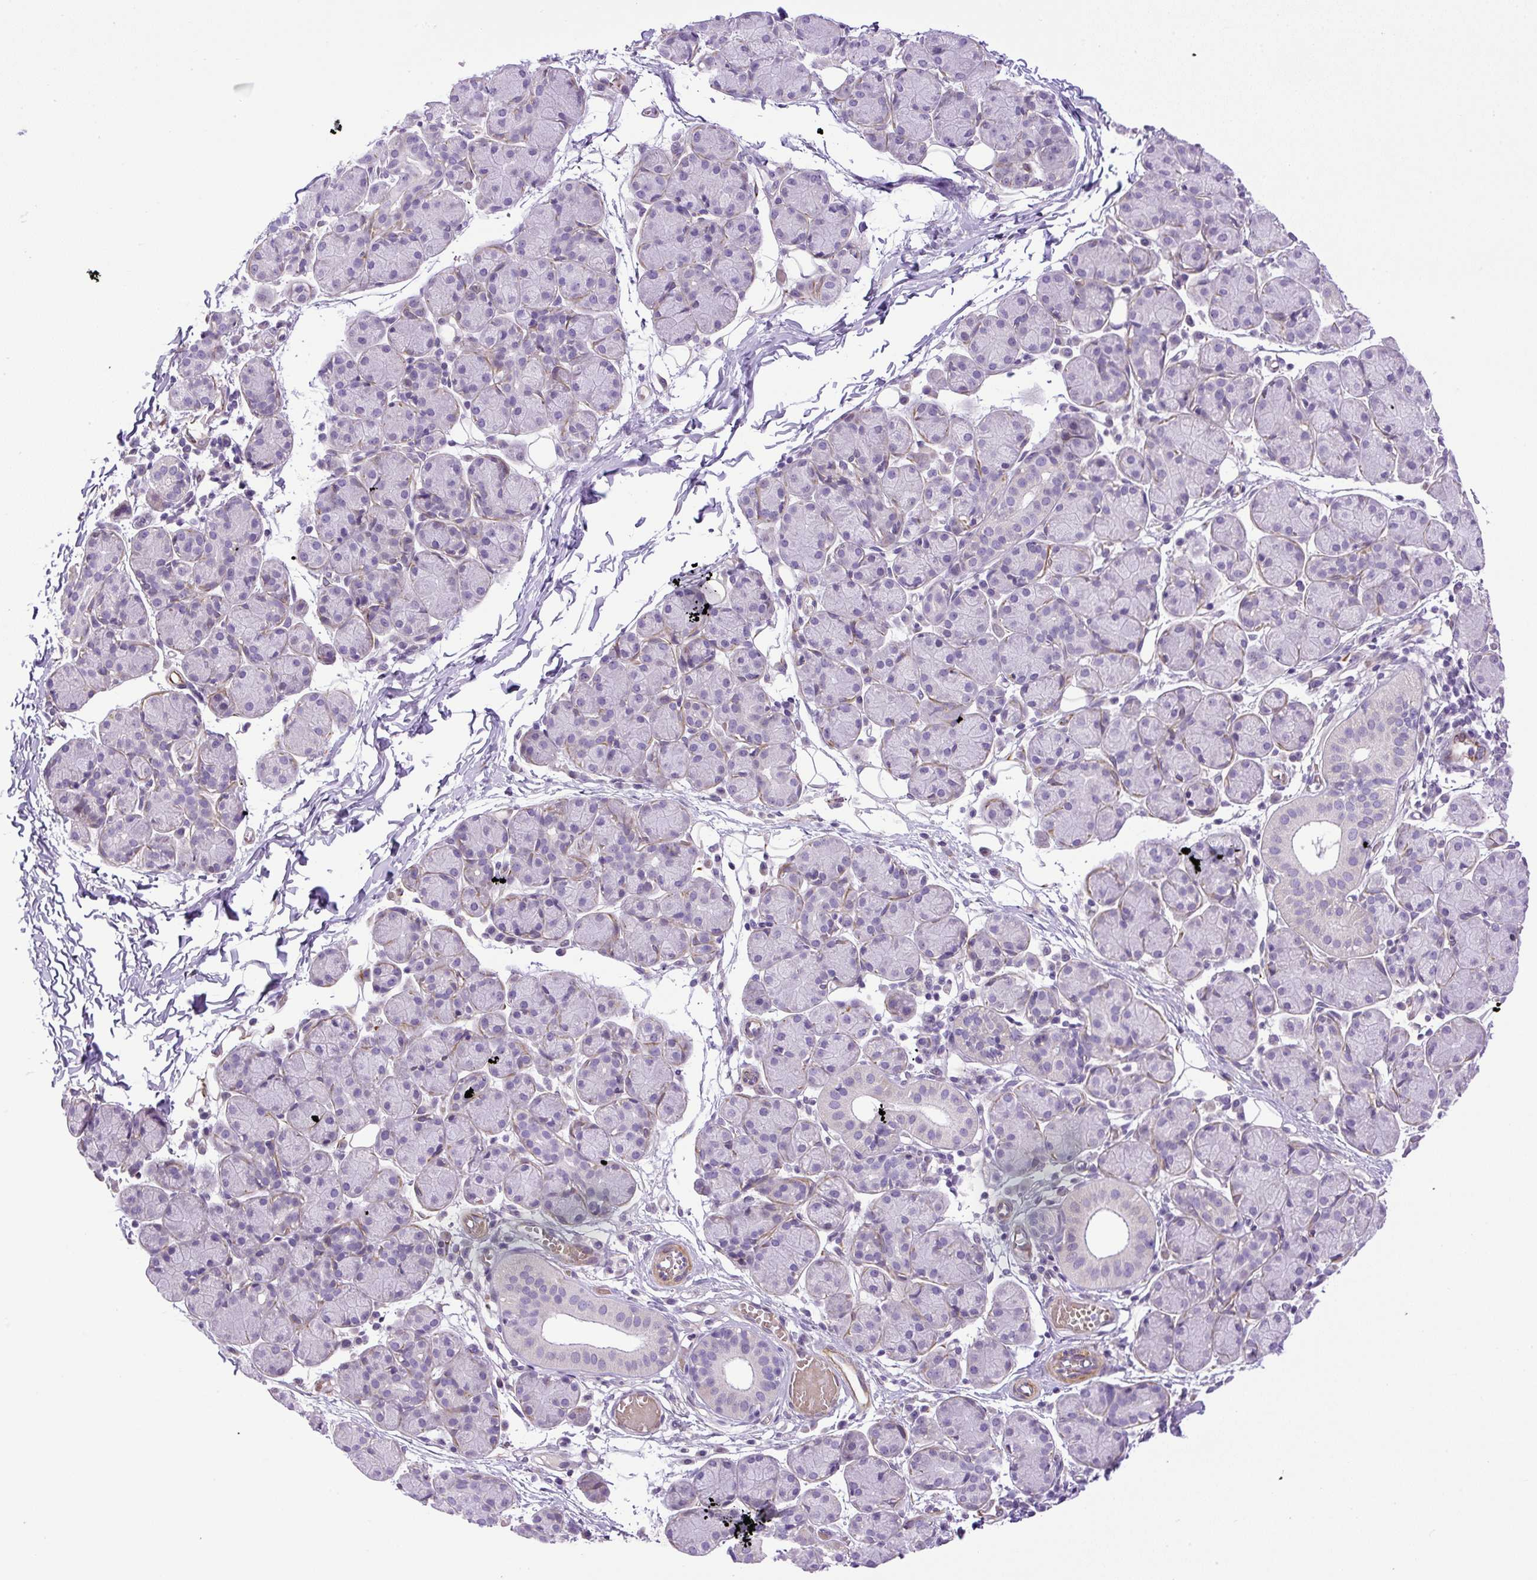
{"staining": {"intensity": "negative", "quantity": "none", "location": "none"}, "tissue": "salivary gland", "cell_type": "Glandular cells", "image_type": "normal", "snomed": [{"axis": "morphology", "description": "Normal tissue, NOS"}, {"axis": "morphology", "description": "Inflammation, NOS"}, {"axis": "topography", "description": "Lymph node"}, {"axis": "topography", "description": "Salivary gland"}], "caption": "Immunohistochemical staining of unremarkable human salivary gland shows no significant staining in glandular cells. (Stains: DAB immunohistochemistry (IHC) with hematoxylin counter stain, Microscopy: brightfield microscopy at high magnification).", "gene": "VWA7", "patient": {"sex": "male", "age": 3}}